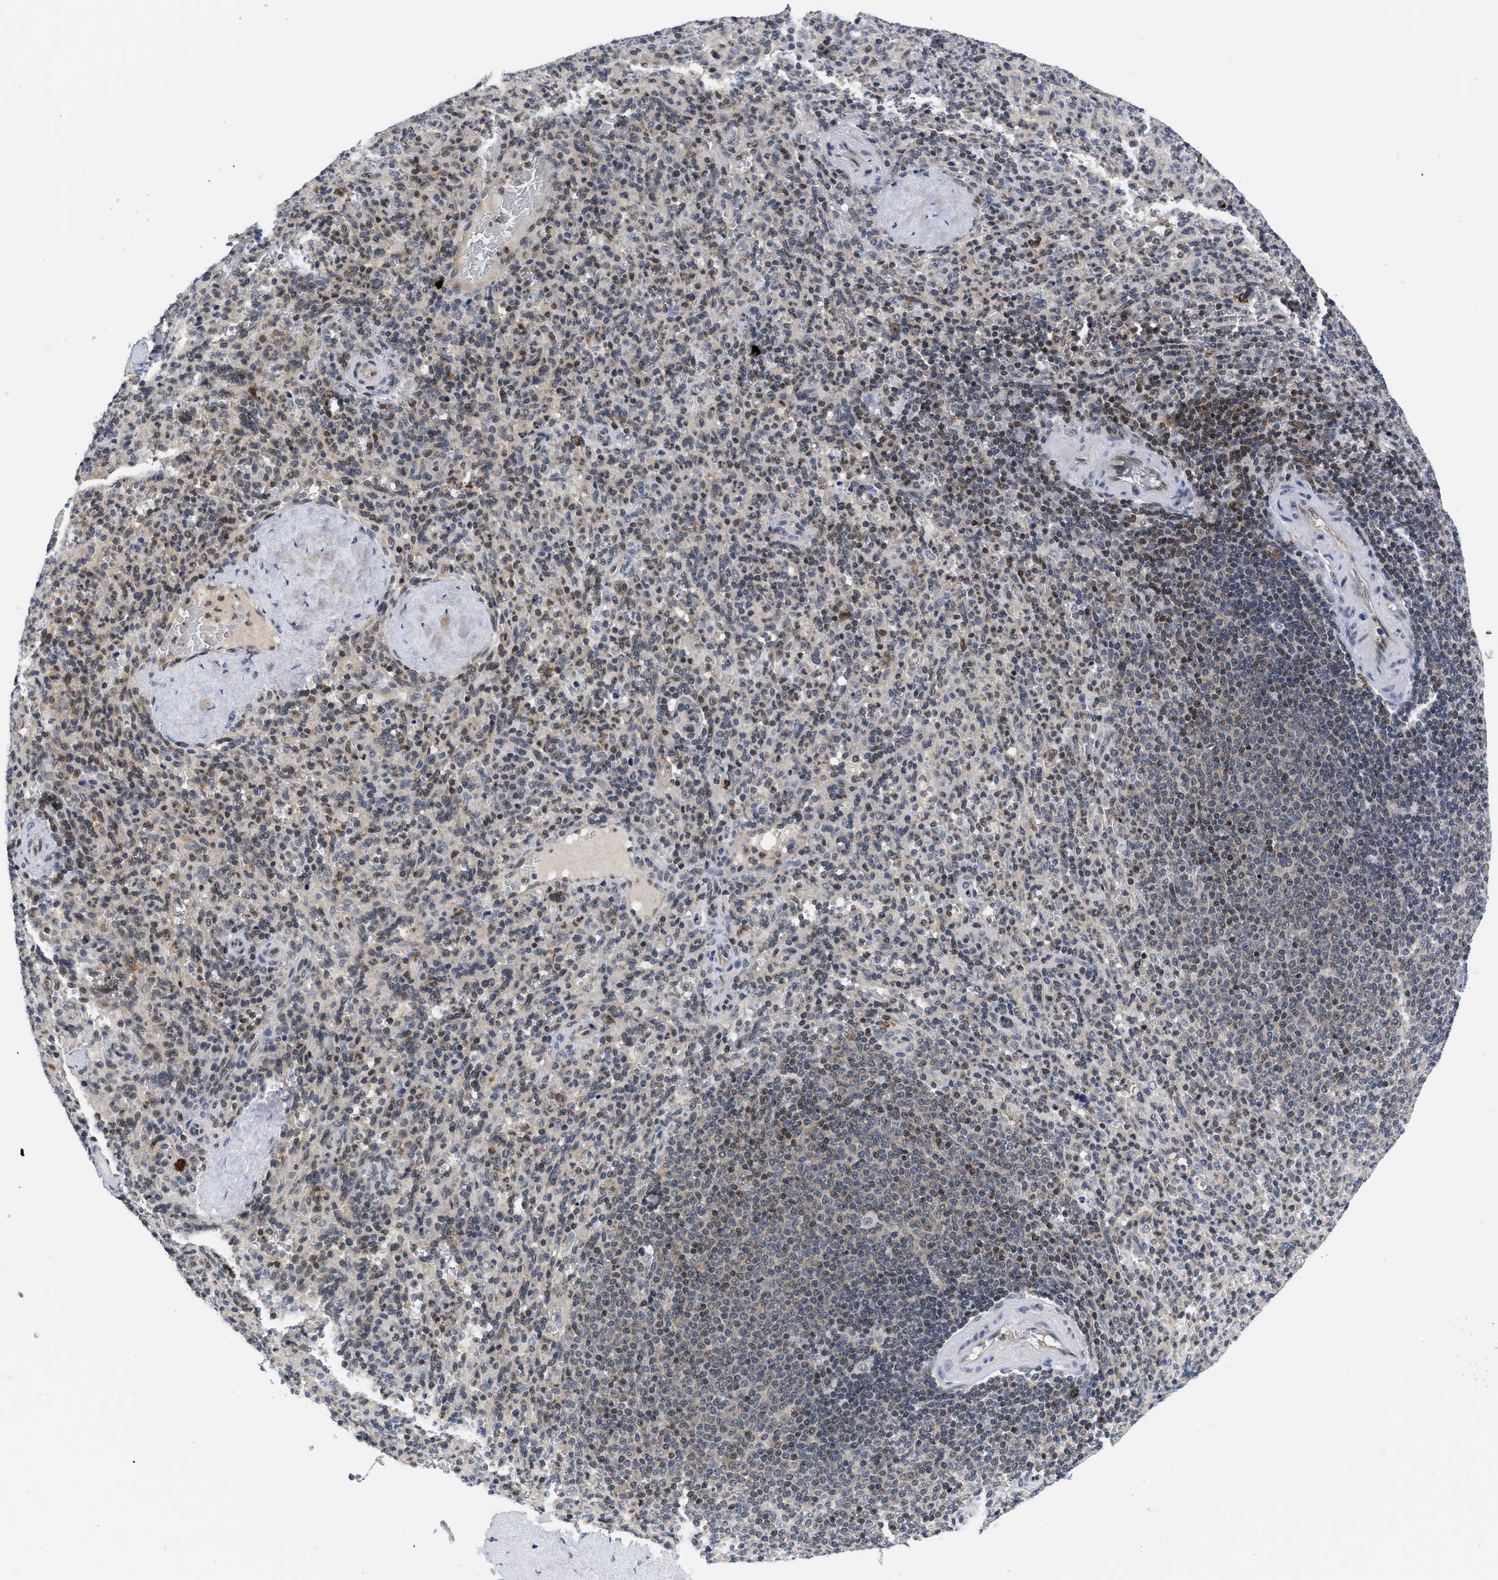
{"staining": {"intensity": "moderate", "quantity": "<25%", "location": "nuclear"}, "tissue": "spleen", "cell_type": "Cells in red pulp", "image_type": "normal", "snomed": [{"axis": "morphology", "description": "Normal tissue, NOS"}, {"axis": "topography", "description": "Spleen"}], "caption": "Immunohistochemistry (IHC) micrograph of benign spleen stained for a protein (brown), which reveals low levels of moderate nuclear staining in about <25% of cells in red pulp.", "gene": "HIF1A", "patient": {"sex": "male", "age": 36}}